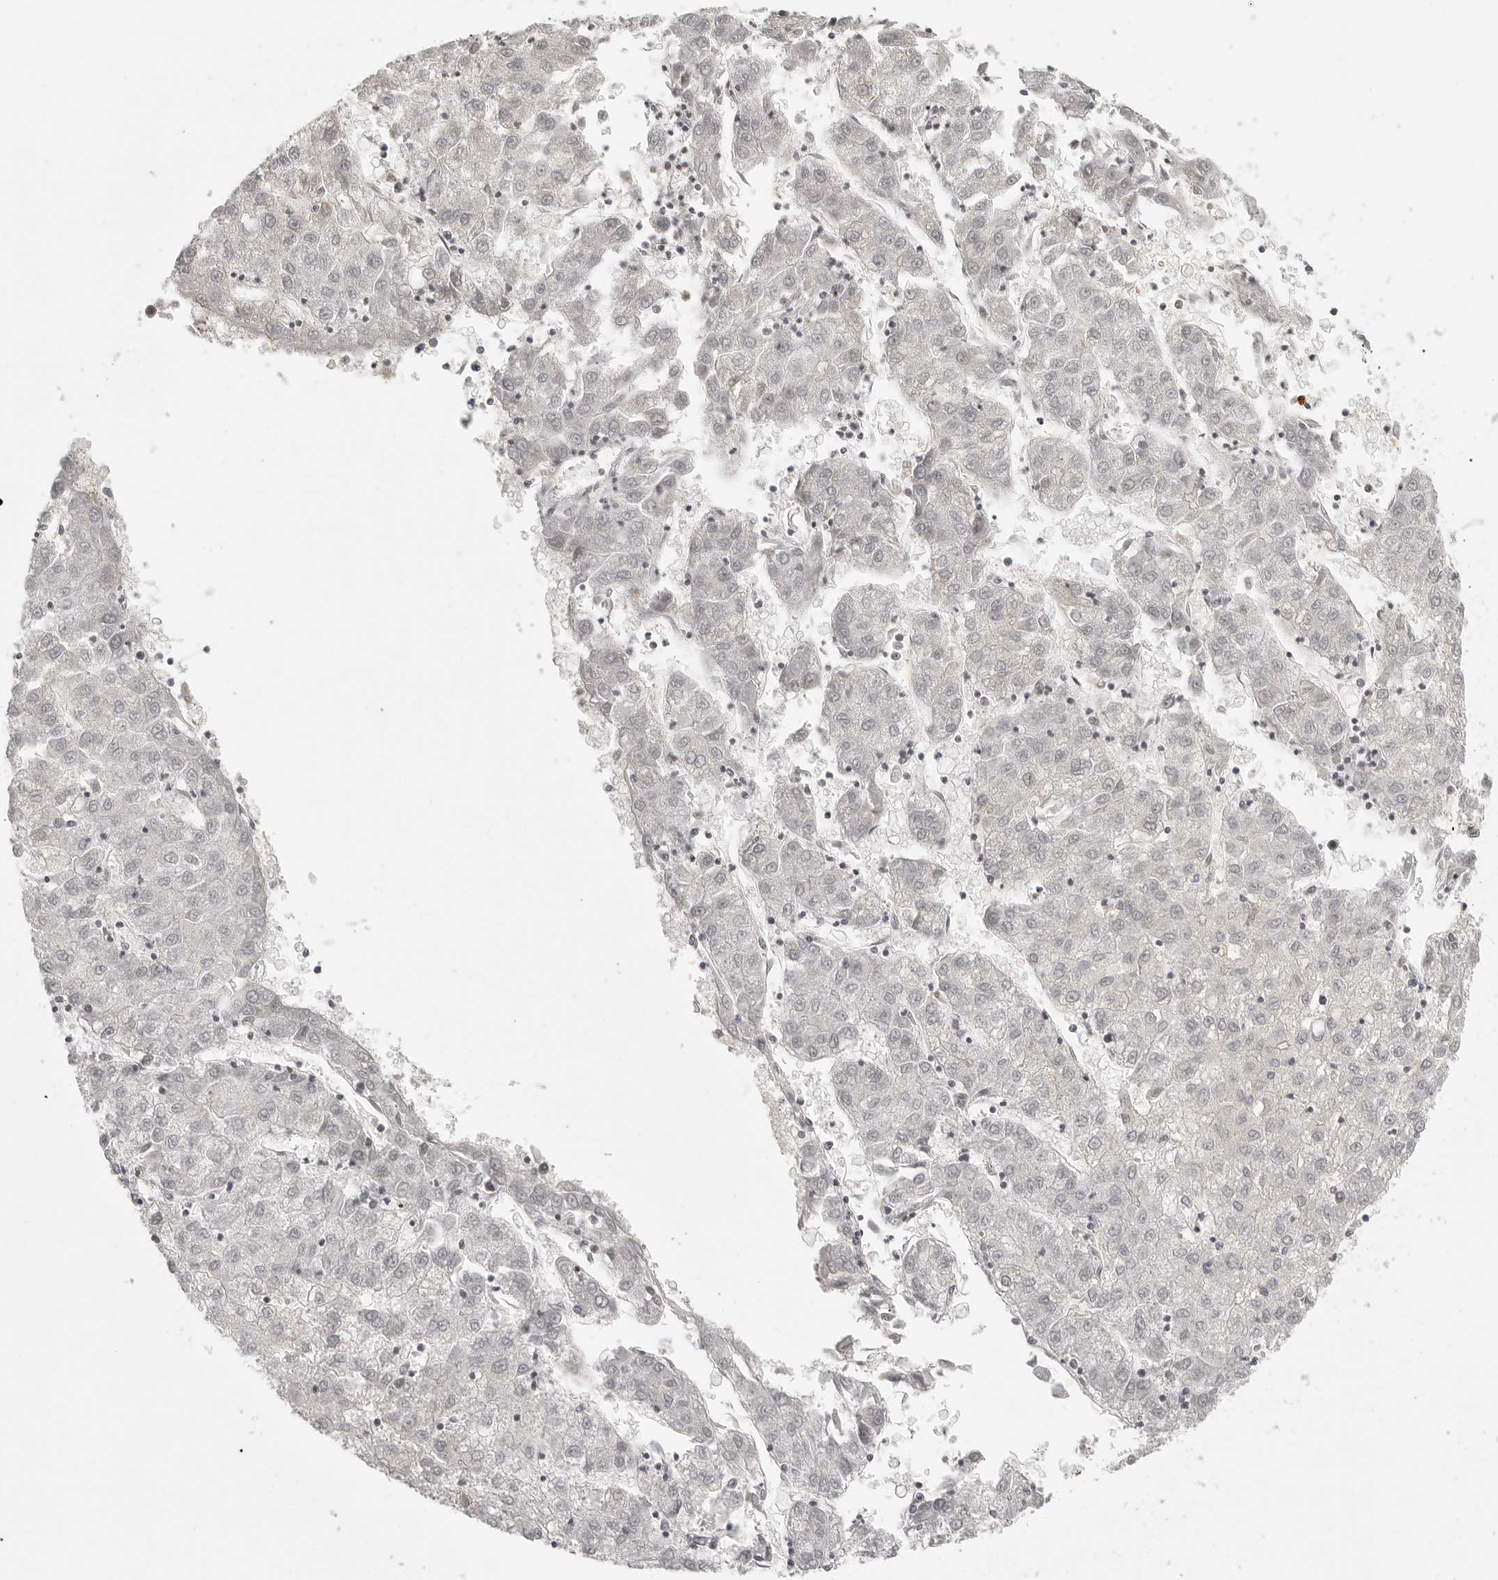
{"staining": {"intensity": "negative", "quantity": "none", "location": "none"}, "tissue": "liver cancer", "cell_type": "Tumor cells", "image_type": "cancer", "snomed": [{"axis": "morphology", "description": "Carcinoma, Hepatocellular, NOS"}, {"axis": "topography", "description": "Liver"}], "caption": "DAB (3,3'-diaminobenzidine) immunohistochemical staining of human liver cancer (hepatocellular carcinoma) shows no significant staining in tumor cells.", "gene": "ISG20L2", "patient": {"sex": "male", "age": 72}}